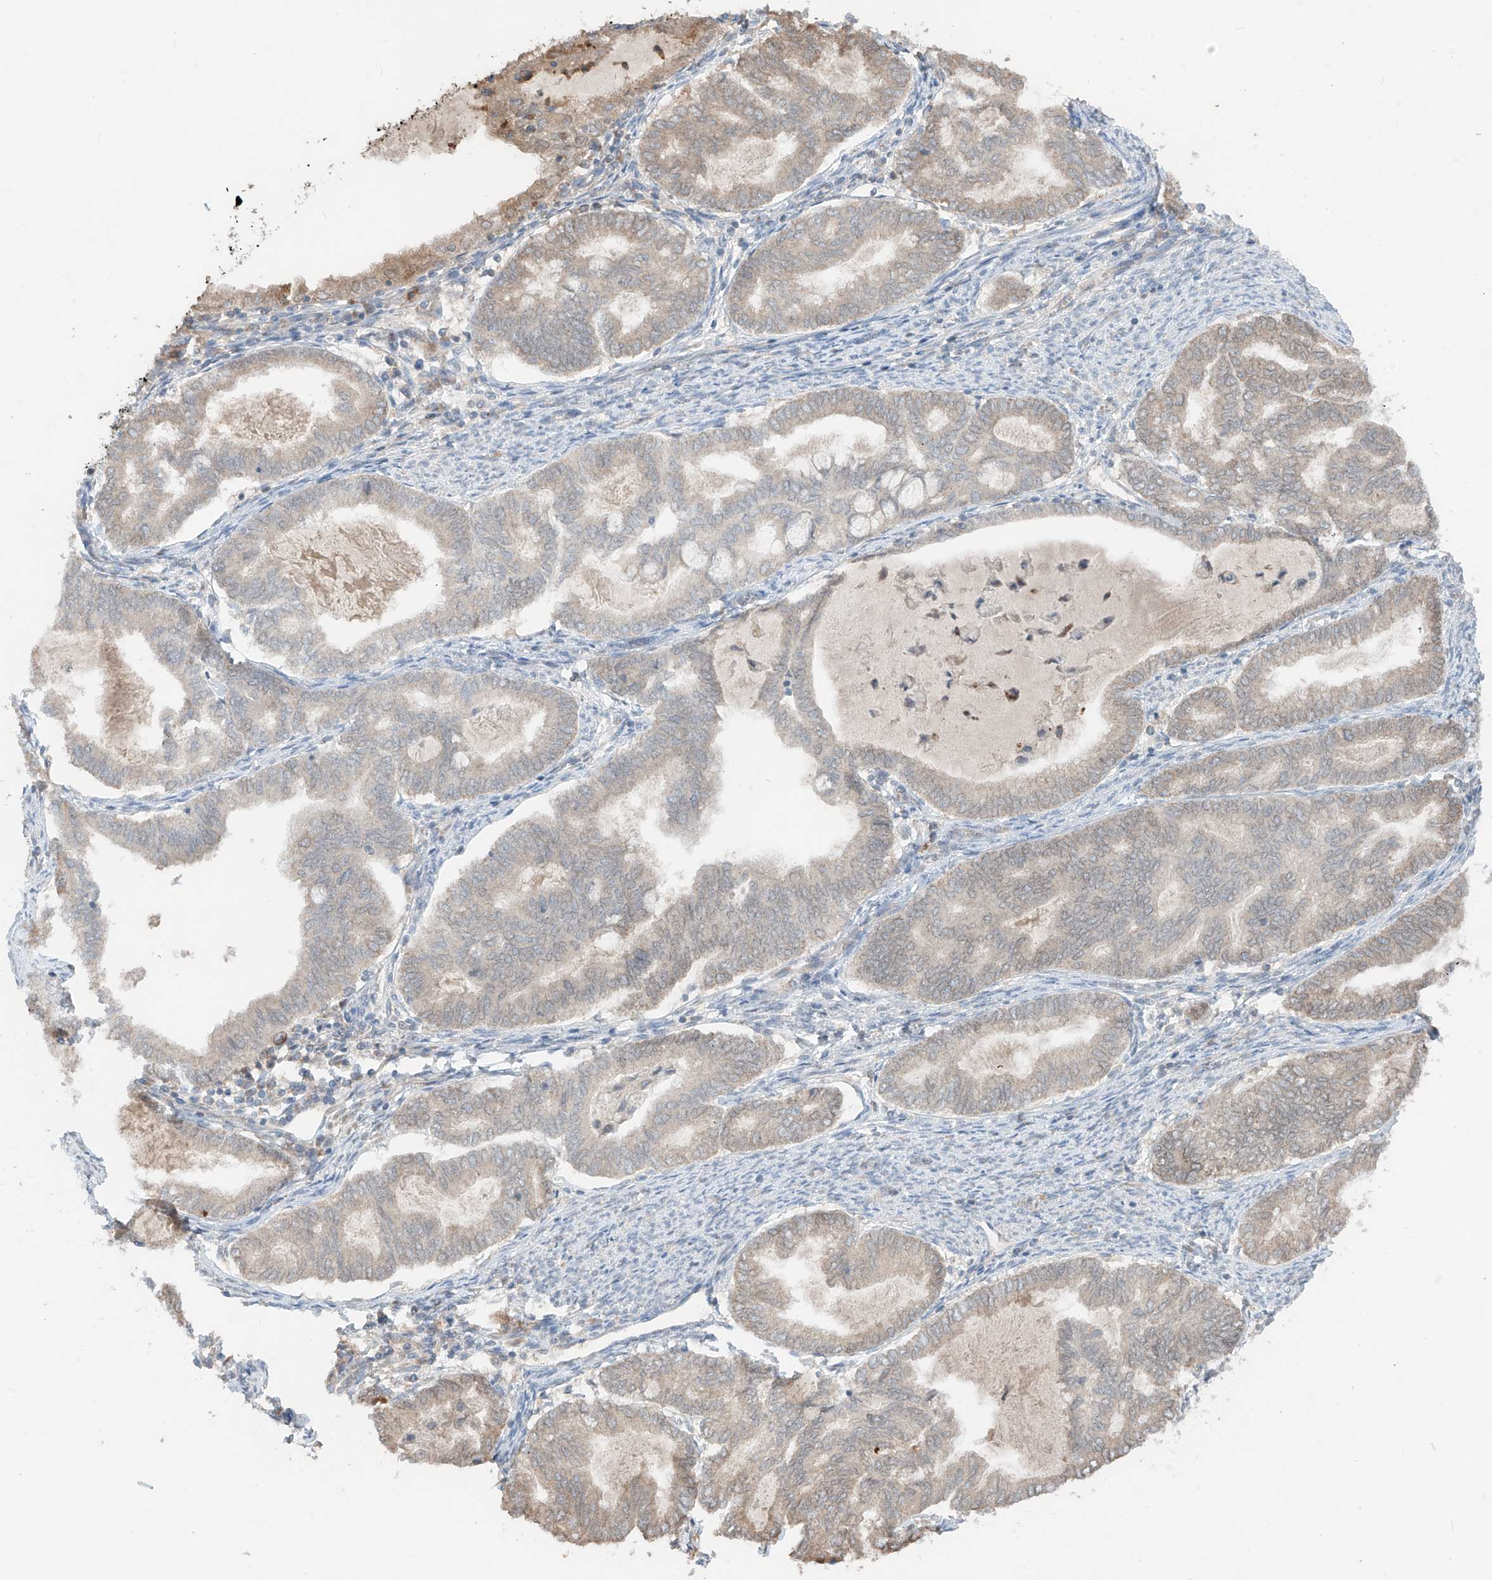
{"staining": {"intensity": "negative", "quantity": "none", "location": "none"}, "tissue": "endometrial cancer", "cell_type": "Tumor cells", "image_type": "cancer", "snomed": [{"axis": "morphology", "description": "Adenocarcinoma, NOS"}, {"axis": "topography", "description": "Endometrium"}], "caption": "Tumor cells are negative for brown protein staining in adenocarcinoma (endometrial).", "gene": "AHCTF1", "patient": {"sex": "female", "age": 79}}